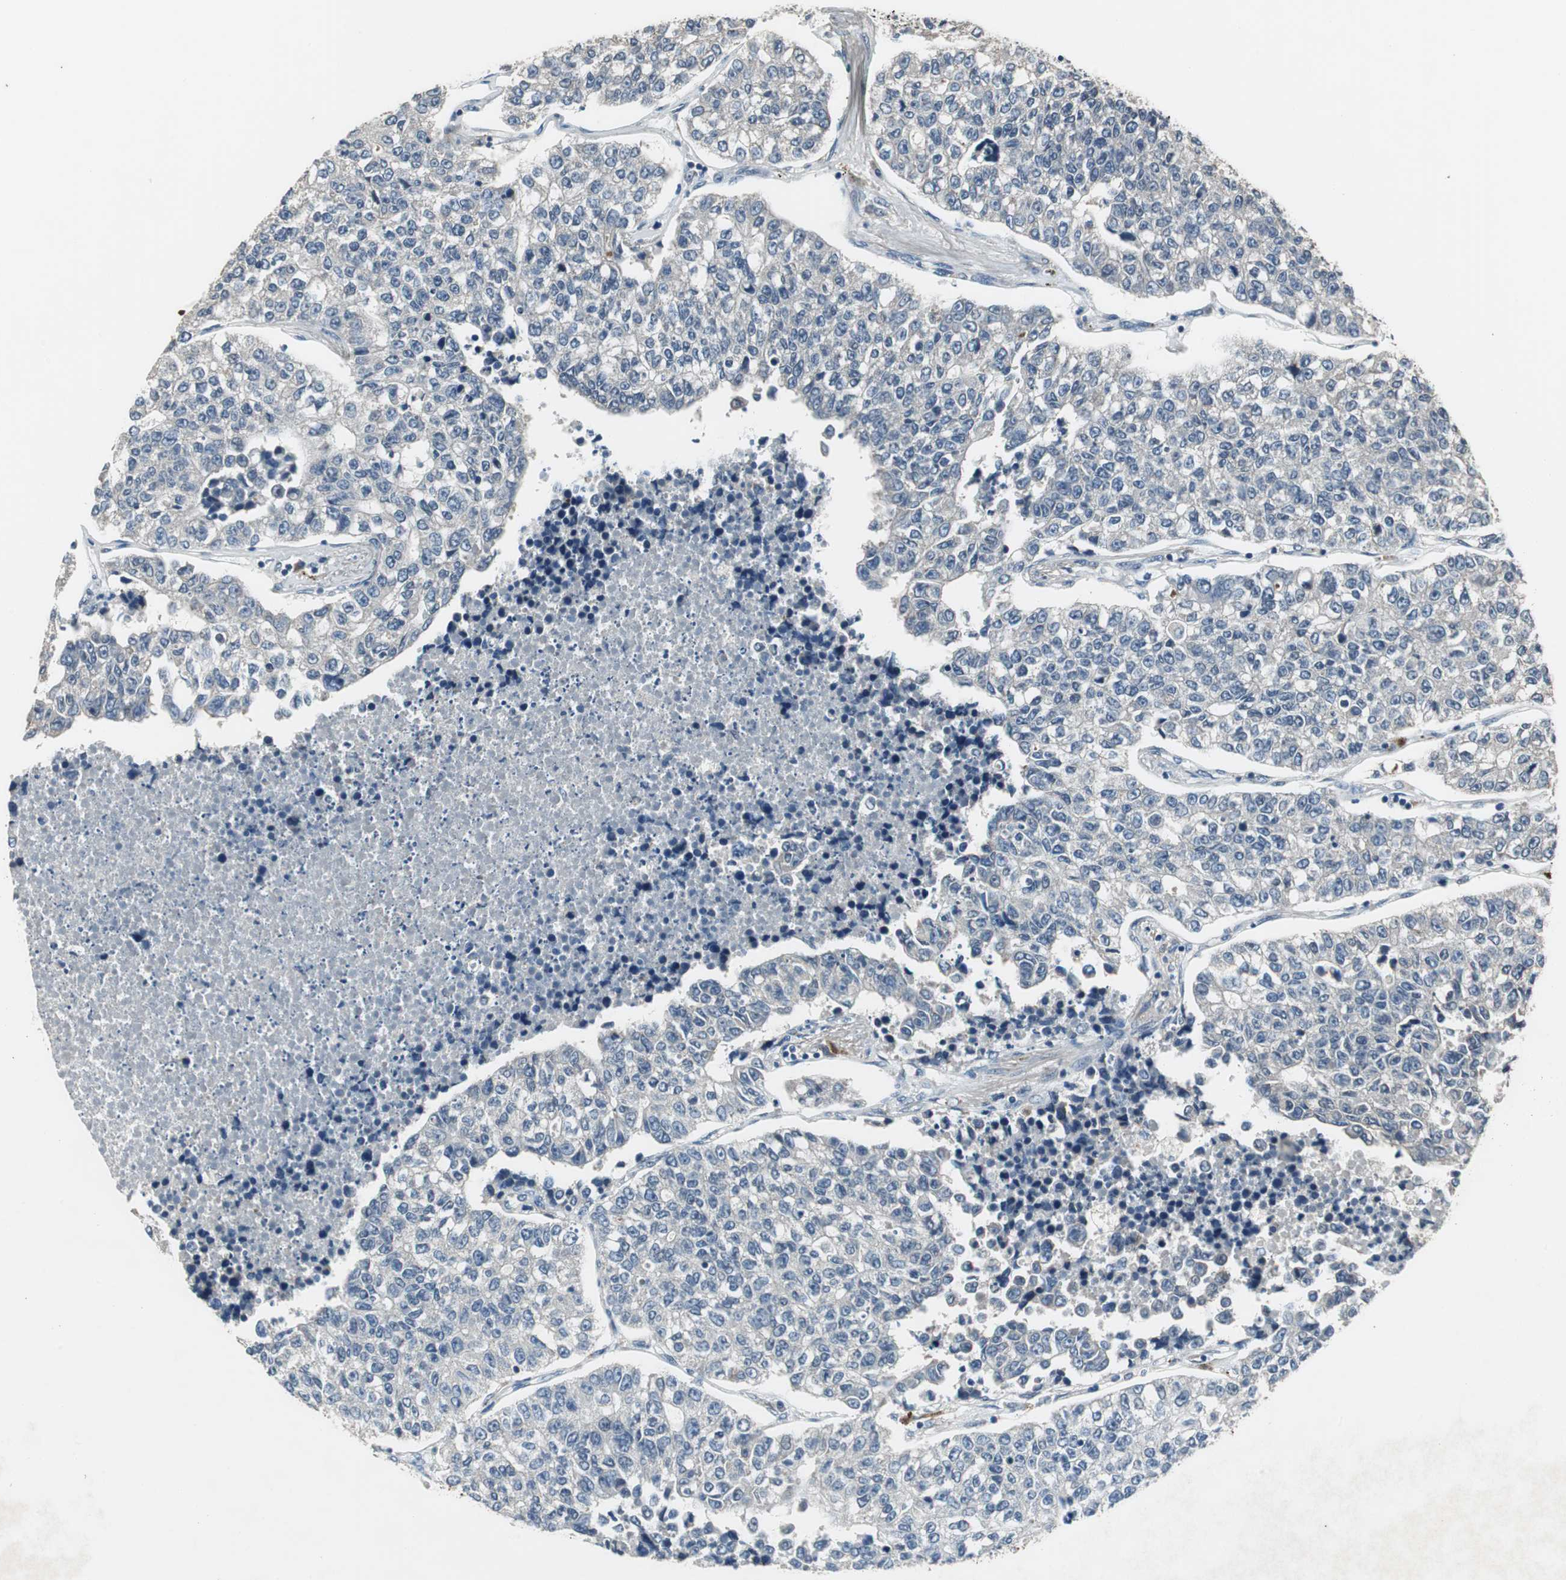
{"staining": {"intensity": "negative", "quantity": "none", "location": "none"}, "tissue": "lung cancer", "cell_type": "Tumor cells", "image_type": "cancer", "snomed": [{"axis": "morphology", "description": "Adenocarcinoma, NOS"}, {"axis": "topography", "description": "Lung"}], "caption": "High magnification brightfield microscopy of lung cancer stained with DAB (3,3'-diaminobenzidine) (brown) and counterstained with hematoxylin (blue): tumor cells show no significant positivity. (DAB immunohistochemistry, high magnification).", "gene": "PI4KB", "patient": {"sex": "male", "age": 49}}